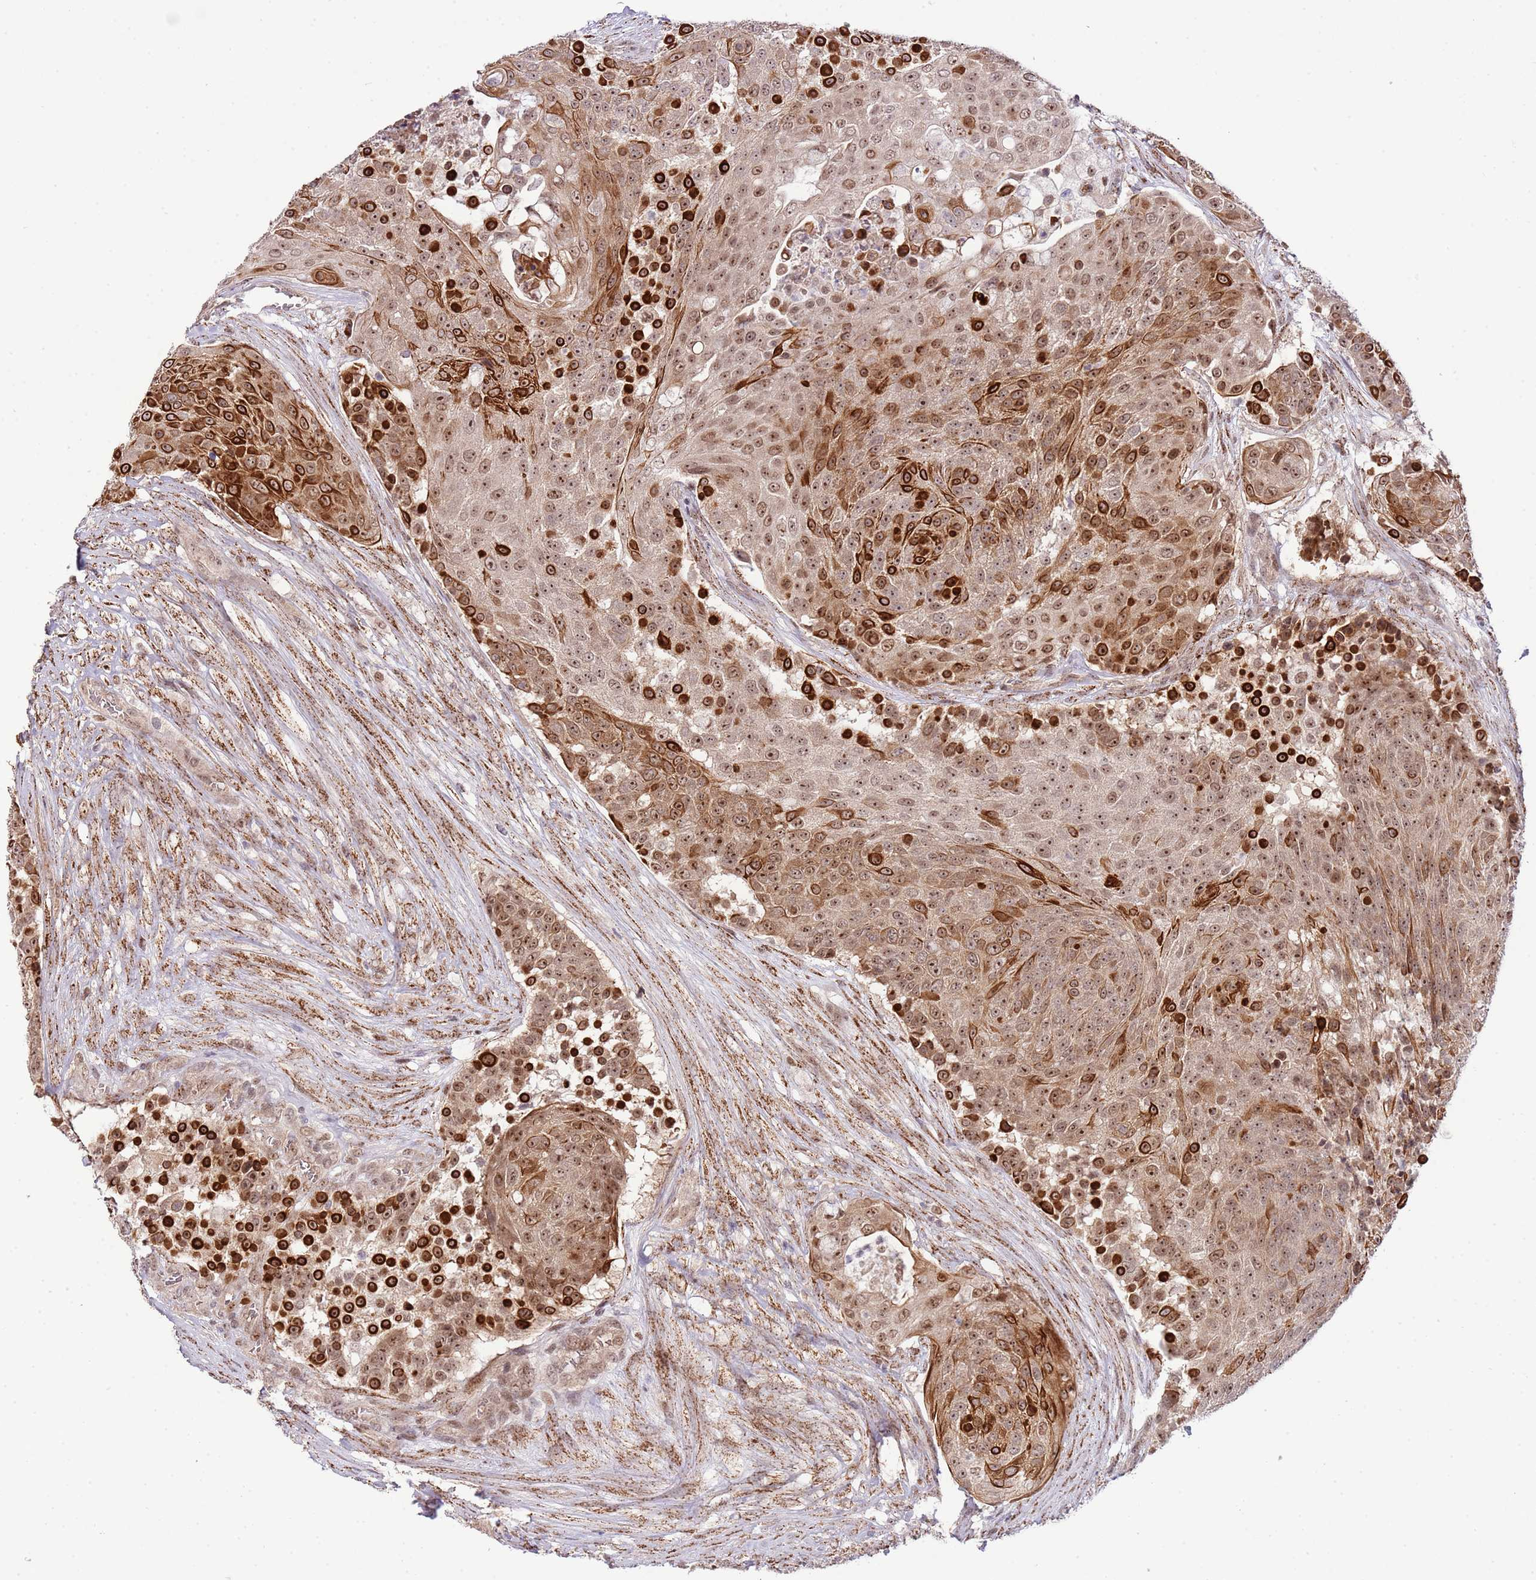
{"staining": {"intensity": "strong", "quantity": "25%-75%", "location": "cytoplasmic/membranous,nuclear"}, "tissue": "urothelial cancer", "cell_type": "Tumor cells", "image_type": "cancer", "snomed": [{"axis": "morphology", "description": "Urothelial carcinoma, High grade"}, {"axis": "topography", "description": "Urinary bladder"}], "caption": "IHC staining of urothelial cancer, which demonstrates high levels of strong cytoplasmic/membranous and nuclear positivity in about 25%-75% of tumor cells indicating strong cytoplasmic/membranous and nuclear protein staining. The staining was performed using DAB (brown) for protein detection and nuclei were counterstained in hematoxylin (blue).", "gene": "CHD1", "patient": {"sex": "female", "age": 63}}